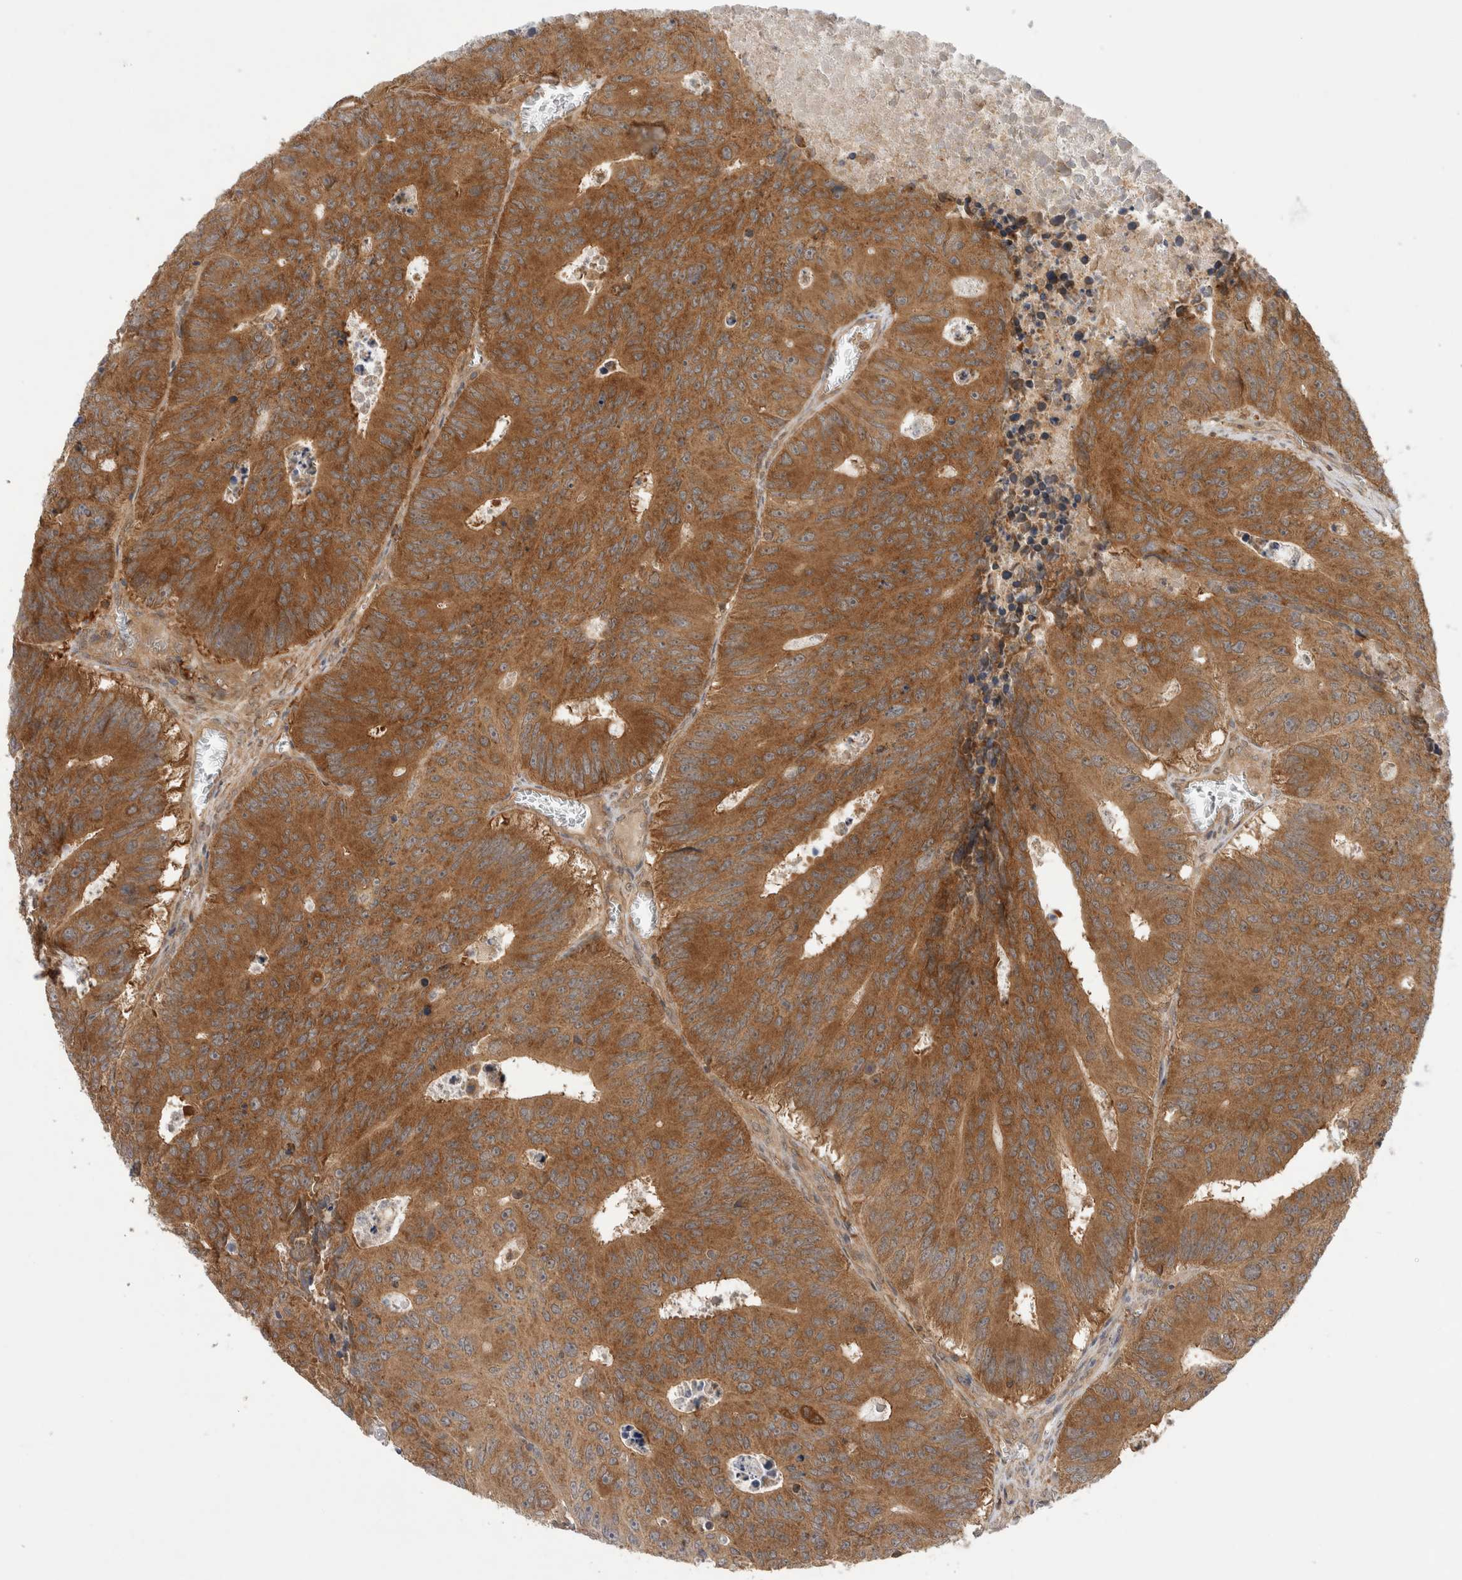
{"staining": {"intensity": "strong", "quantity": ">75%", "location": "cytoplasmic/membranous"}, "tissue": "colorectal cancer", "cell_type": "Tumor cells", "image_type": "cancer", "snomed": [{"axis": "morphology", "description": "Adenocarcinoma, NOS"}, {"axis": "topography", "description": "Colon"}], "caption": "Immunohistochemical staining of human colorectal cancer exhibits high levels of strong cytoplasmic/membranous staining in about >75% of tumor cells. (DAB (3,3'-diaminobenzidine) IHC with brightfield microscopy, high magnification).", "gene": "NFKB1", "patient": {"sex": "male", "age": 87}}